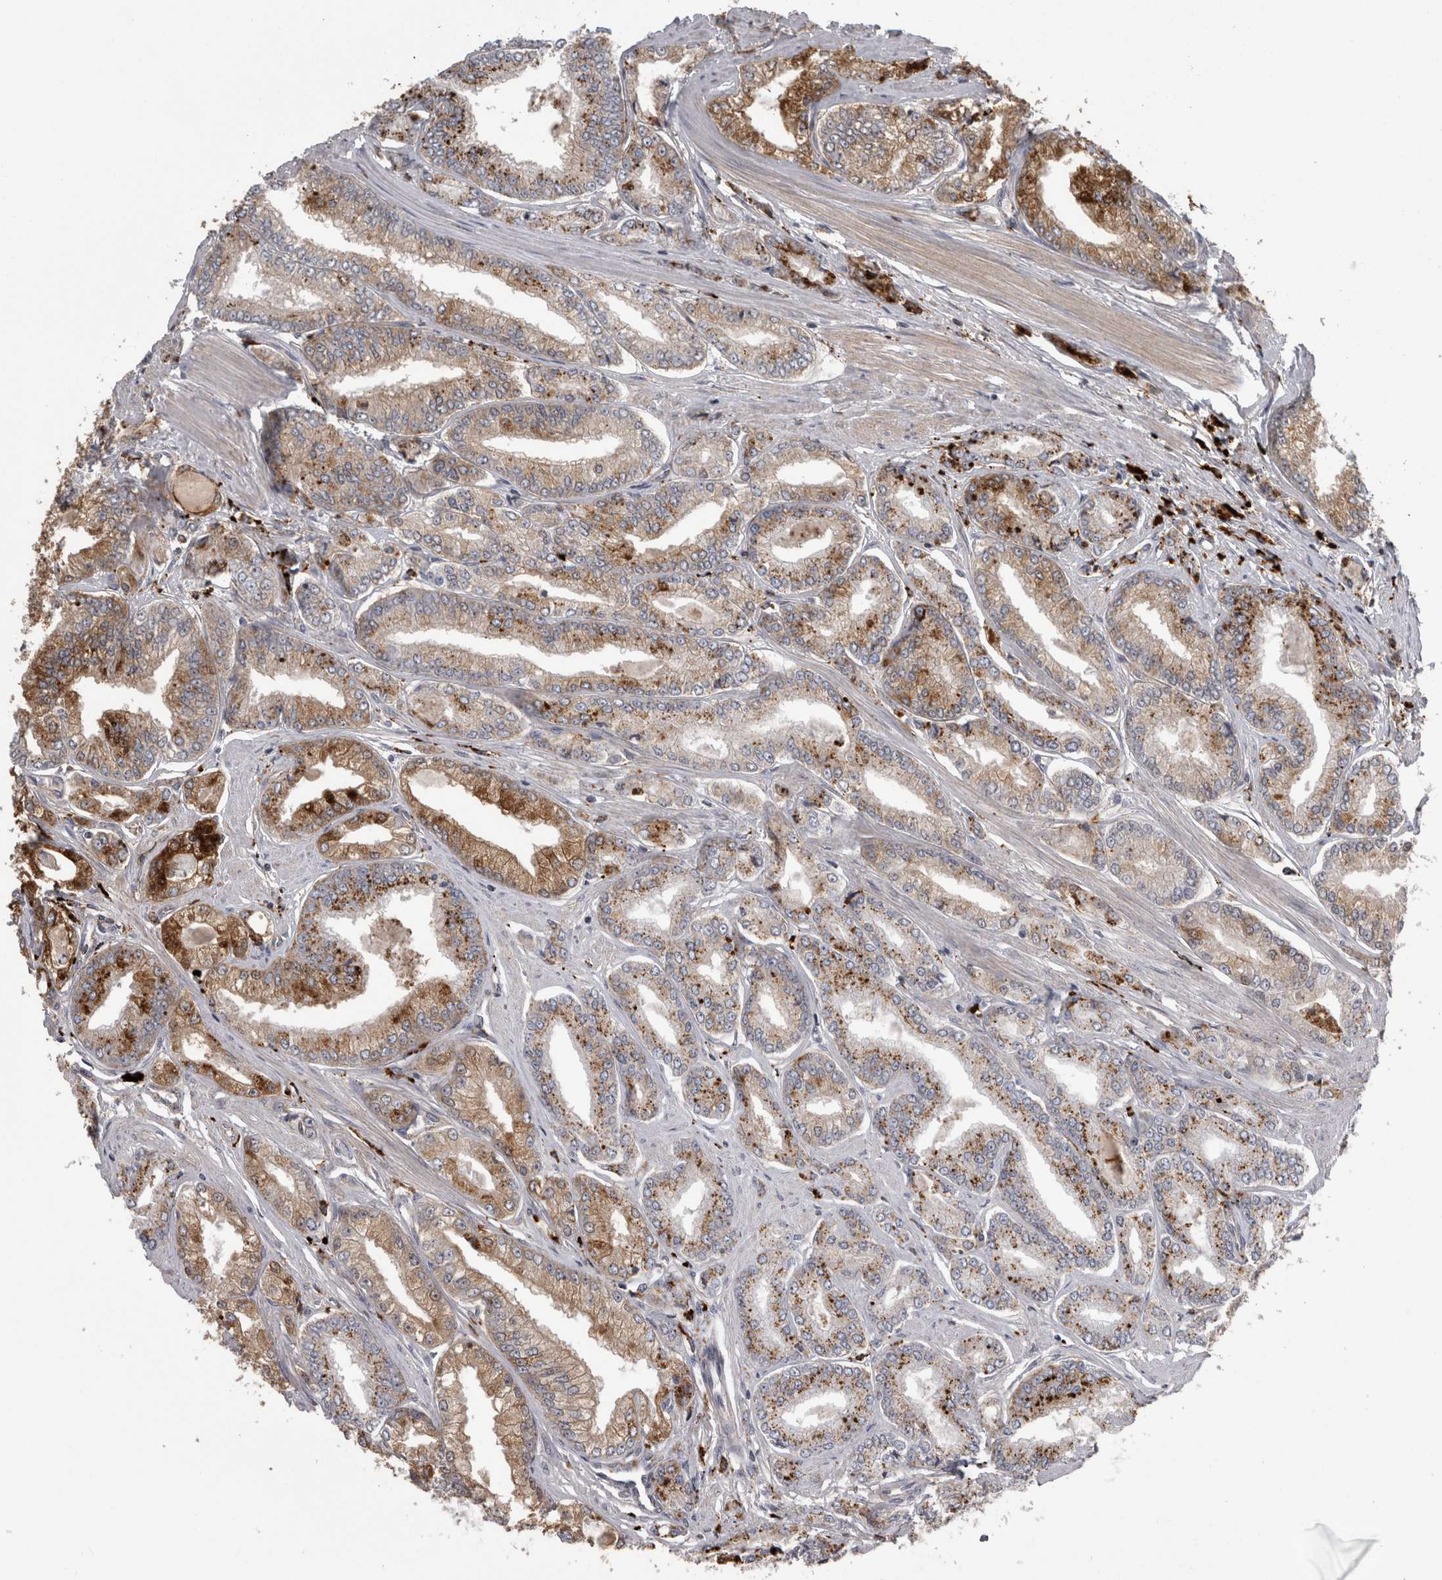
{"staining": {"intensity": "moderate", "quantity": ">75%", "location": "cytoplasmic/membranous"}, "tissue": "prostate cancer", "cell_type": "Tumor cells", "image_type": "cancer", "snomed": [{"axis": "morphology", "description": "Adenocarcinoma, Low grade"}, {"axis": "topography", "description": "Prostate"}], "caption": "Immunohistochemistry of prostate cancer reveals medium levels of moderate cytoplasmic/membranous positivity in about >75% of tumor cells.", "gene": "DPP7", "patient": {"sex": "male", "age": 52}}